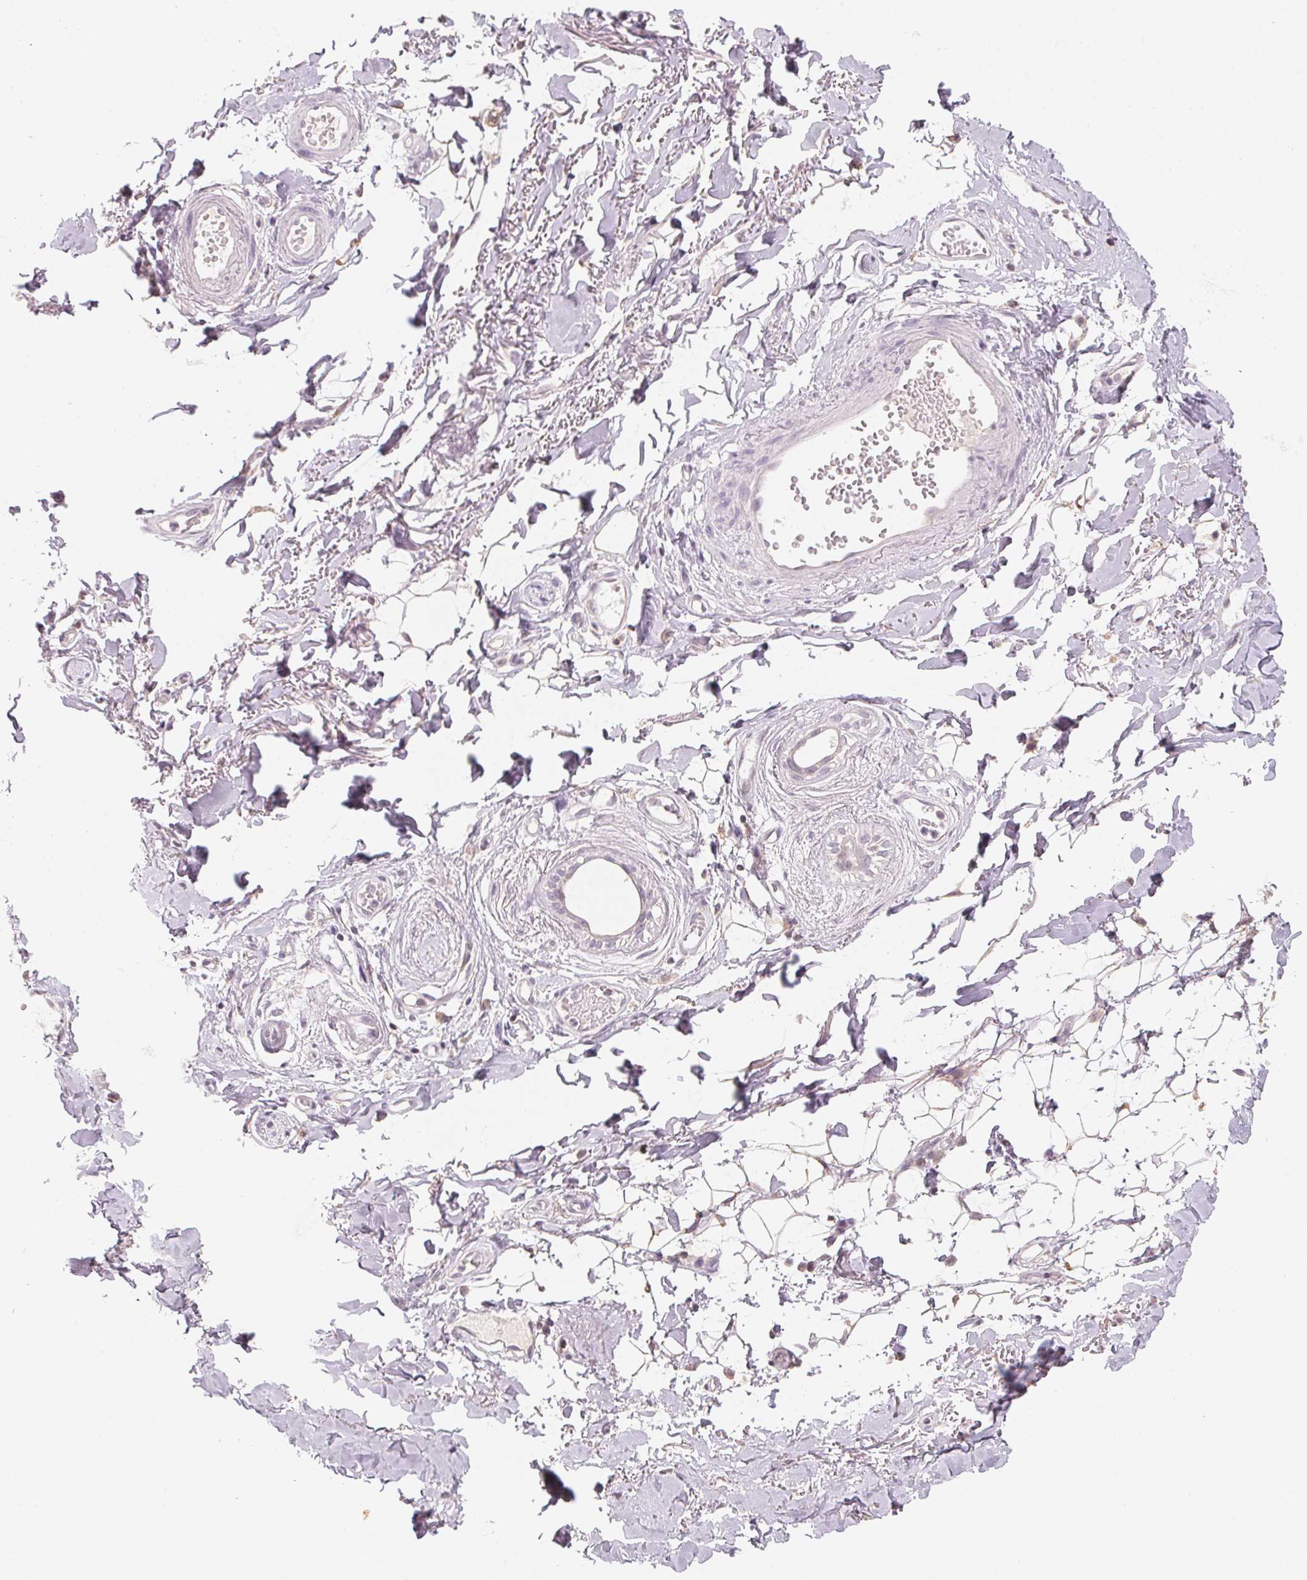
{"staining": {"intensity": "negative", "quantity": "none", "location": "none"}, "tissue": "adipose tissue", "cell_type": "Adipocytes", "image_type": "normal", "snomed": [{"axis": "morphology", "description": "Normal tissue, NOS"}, {"axis": "topography", "description": "Anal"}, {"axis": "topography", "description": "Peripheral nerve tissue"}], "caption": "The photomicrograph reveals no significant staining in adipocytes of adipose tissue.", "gene": "ANKRD31", "patient": {"sex": "male", "age": 78}}